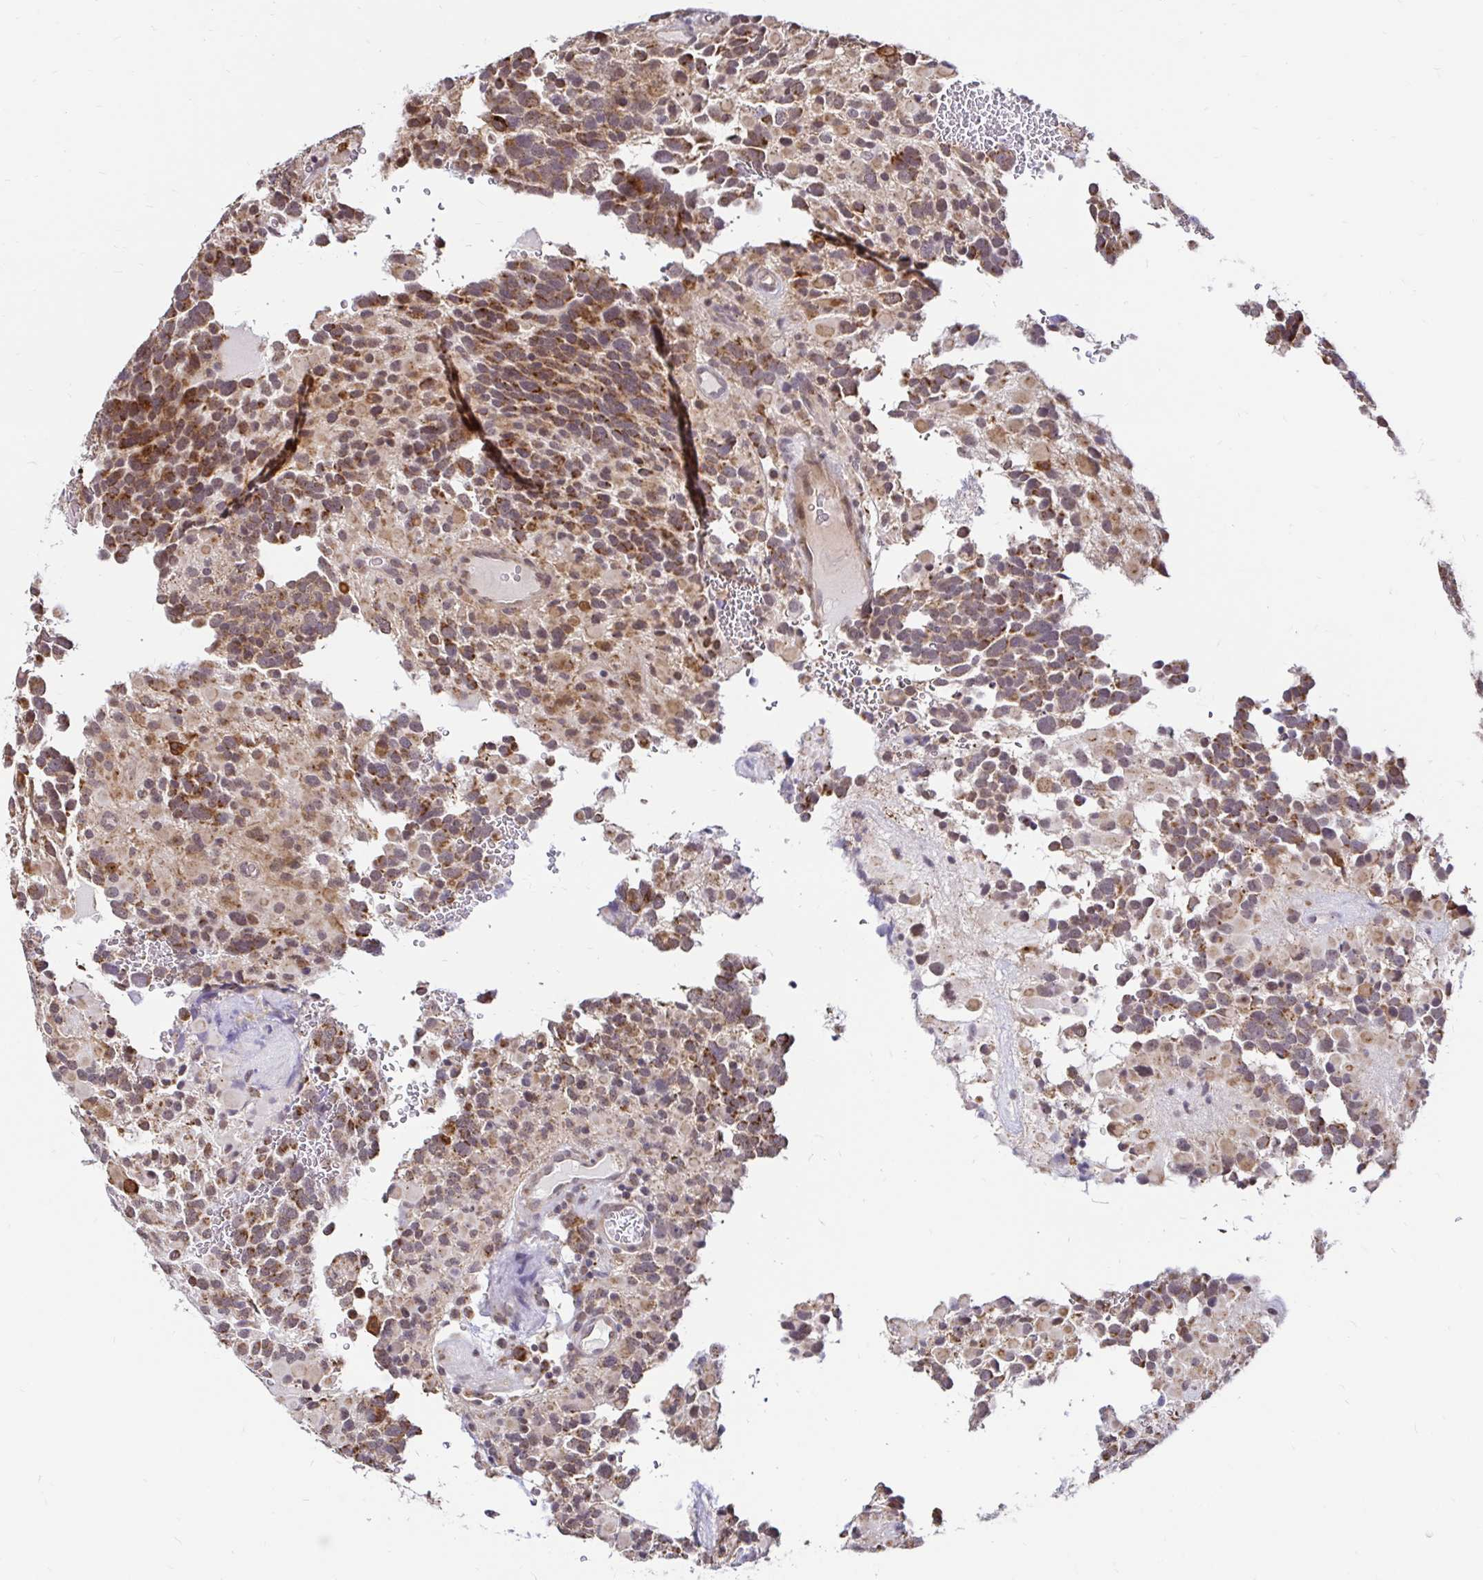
{"staining": {"intensity": "moderate", "quantity": ">75%", "location": "cytoplasmic/membranous"}, "tissue": "glioma", "cell_type": "Tumor cells", "image_type": "cancer", "snomed": [{"axis": "morphology", "description": "Glioma, malignant, High grade"}, {"axis": "topography", "description": "Brain"}], "caption": "A high-resolution photomicrograph shows immunohistochemistry staining of malignant glioma (high-grade), which displays moderate cytoplasmic/membranous positivity in about >75% of tumor cells.", "gene": "TIMM50", "patient": {"sex": "female", "age": 40}}